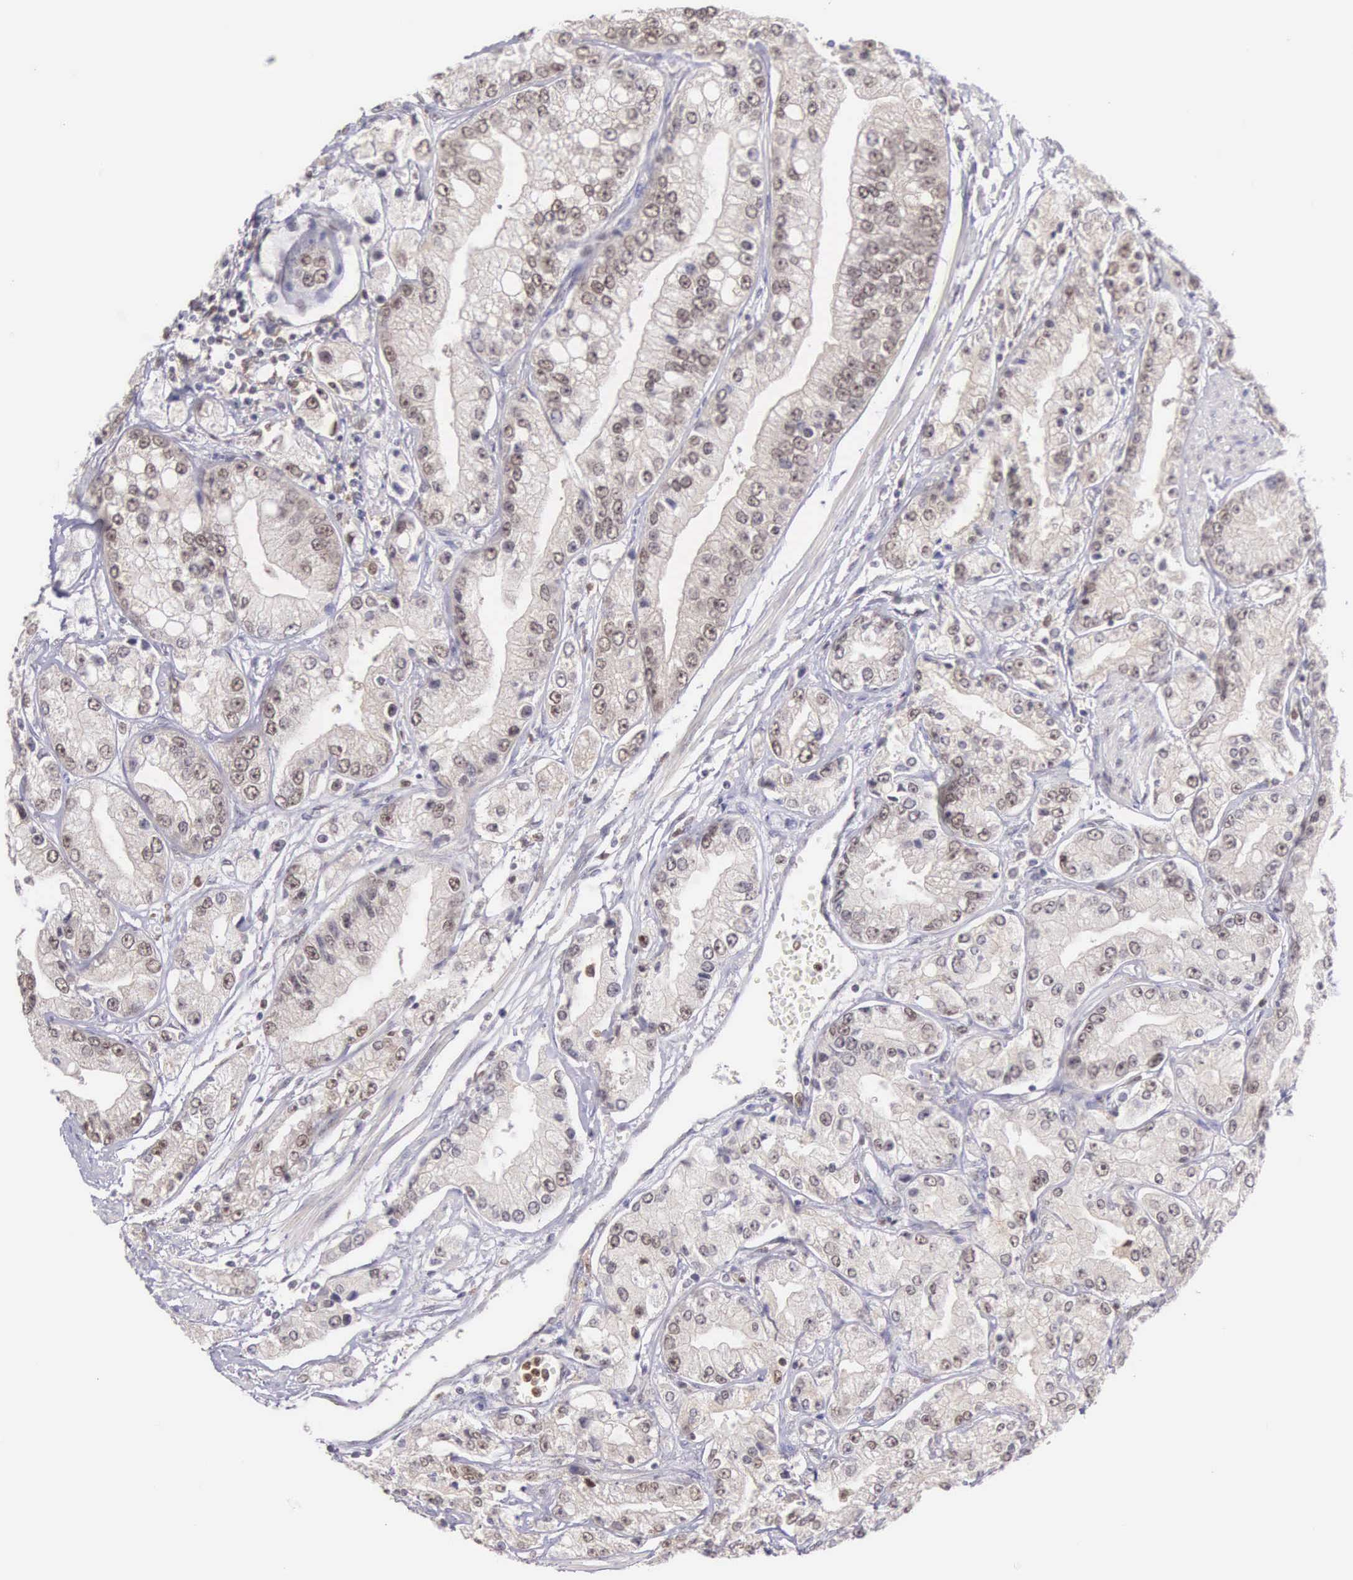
{"staining": {"intensity": "weak", "quantity": "25%-75%", "location": "cytoplasmic/membranous,nuclear"}, "tissue": "prostate cancer", "cell_type": "Tumor cells", "image_type": "cancer", "snomed": [{"axis": "morphology", "description": "Adenocarcinoma, Medium grade"}, {"axis": "topography", "description": "Prostate"}], "caption": "Tumor cells exhibit low levels of weak cytoplasmic/membranous and nuclear staining in approximately 25%-75% of cells in prostate cancer. The staining was performed using DAB (3,3'-diaminobenzidine) to visualize the protein expression in brown, while the nuclei were stained in blue with hematoxylin (Magnification: 20x).", "gene": "GRK3", "patient": {"sex": "male", "age": 72}}